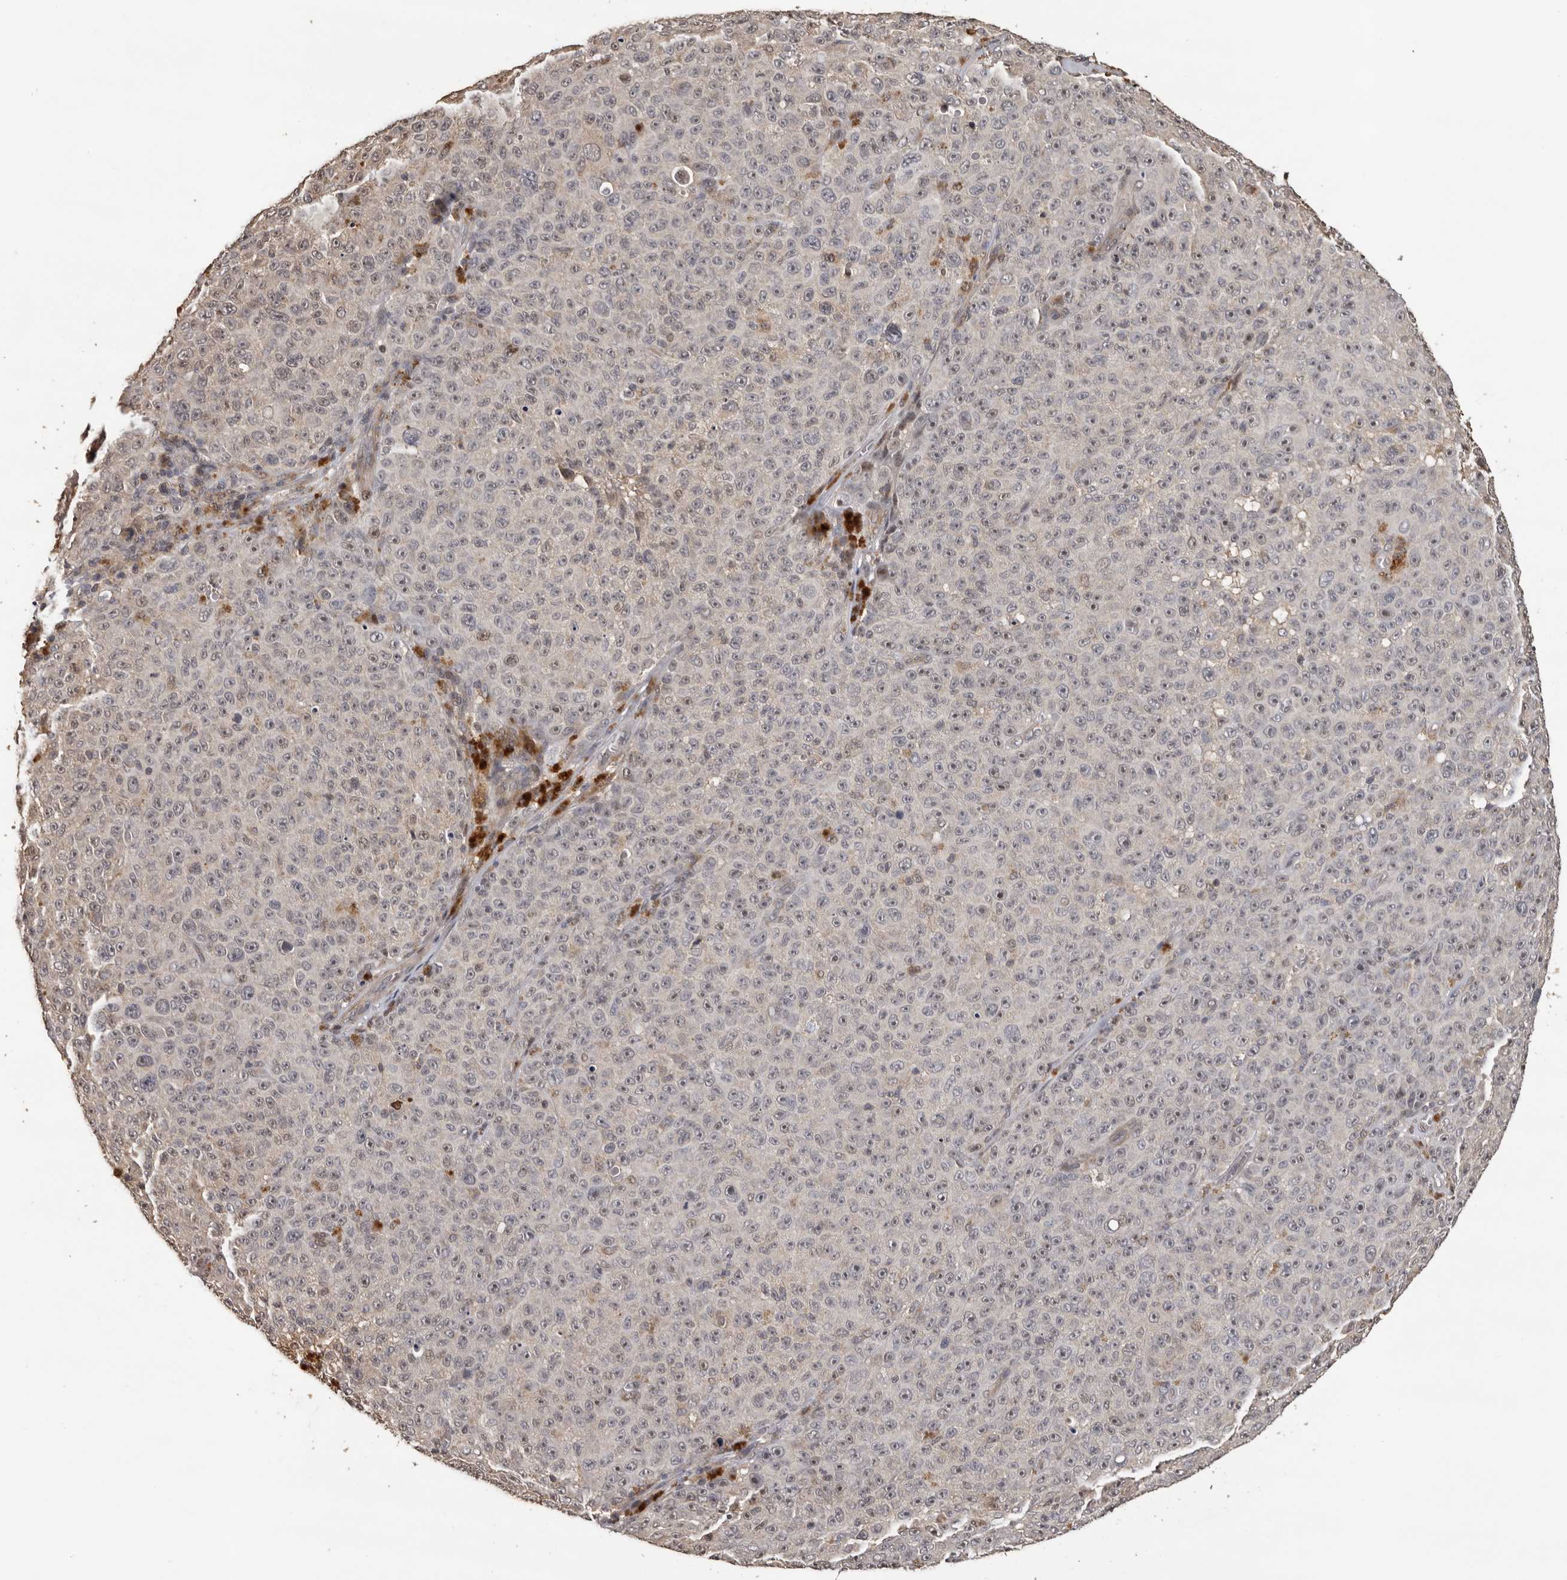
{"staining": {"intensity": "negative", "quantity": "none", "location": "none"}, "tissue": "melanoma", "cell_type": "Tumor cells", "image_type": "cancer", "snomed": [{"axis": "morphology", "description": "Malignant melanoma, NOS"}, {"axis": "topography", "description": "Skin"}], "caption": "DAB immunohistochemical staining of human malignant melanoma exhibits no significant positivity in tumor cells.", "gene": "KIF2B", "patient": {"sex": "female", "age": 82}}